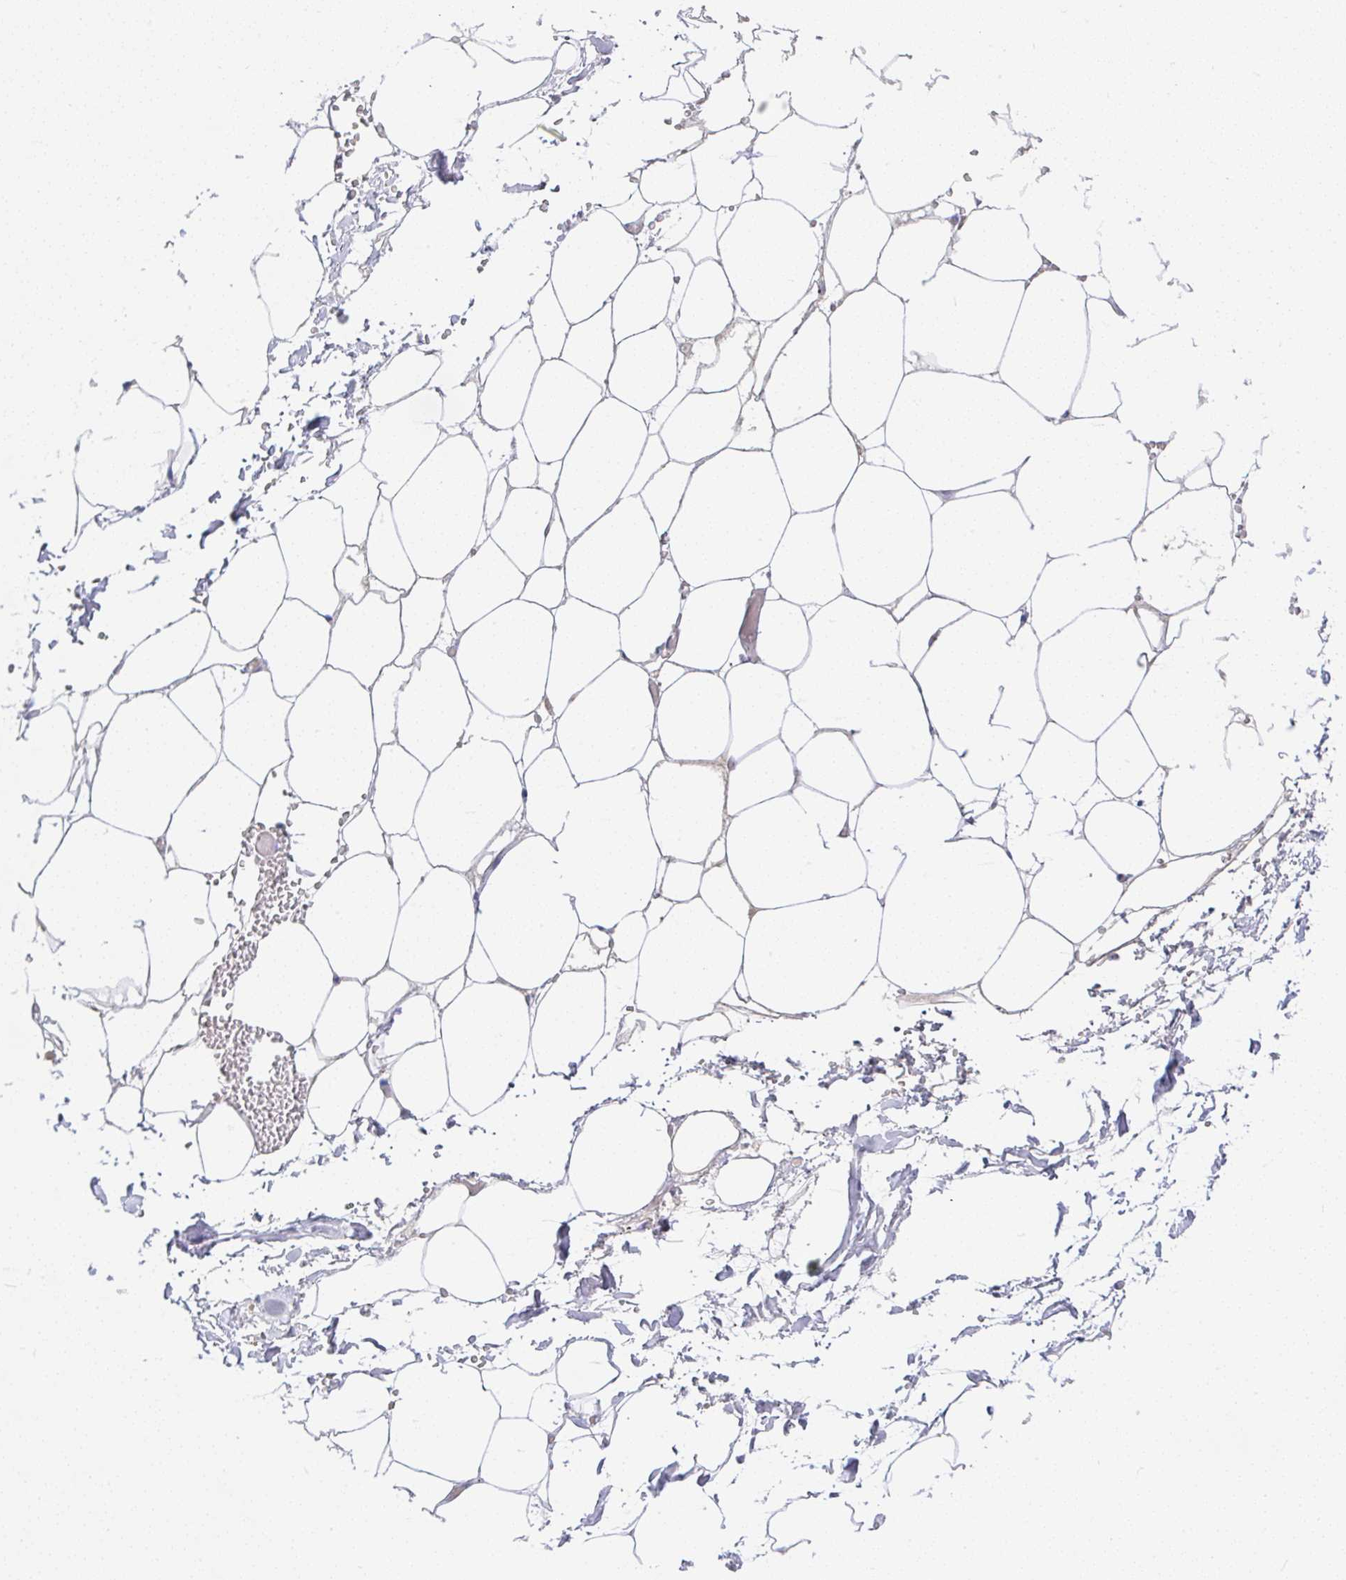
{"staining": {"intensity": "negative", "quantity": "none", "location": "none"}, "tissue": "adipose tissue", "cell_type": "Adipocytes", "image_type": "normal", "snomed": [{"axis": "morphology", "description": "Normal tissue, NOS"}, {"axis": "topography", "description": "Adipose tissue"}, {"axis": "topography", "description": "Vascular tissue"}, {"axis": "topography", "description": "Rectum"}, {"axis": "topography", "description": "Peripheral nerve tissue"}], "caption": "Normal adipose tissue was stained to show a protein in brown. There is no significant expression in adipocytes. (DAB IHC with hematoxylin counter stain).", "gene": "DERL2", "patient": {"sex": "female", "age": 69}}